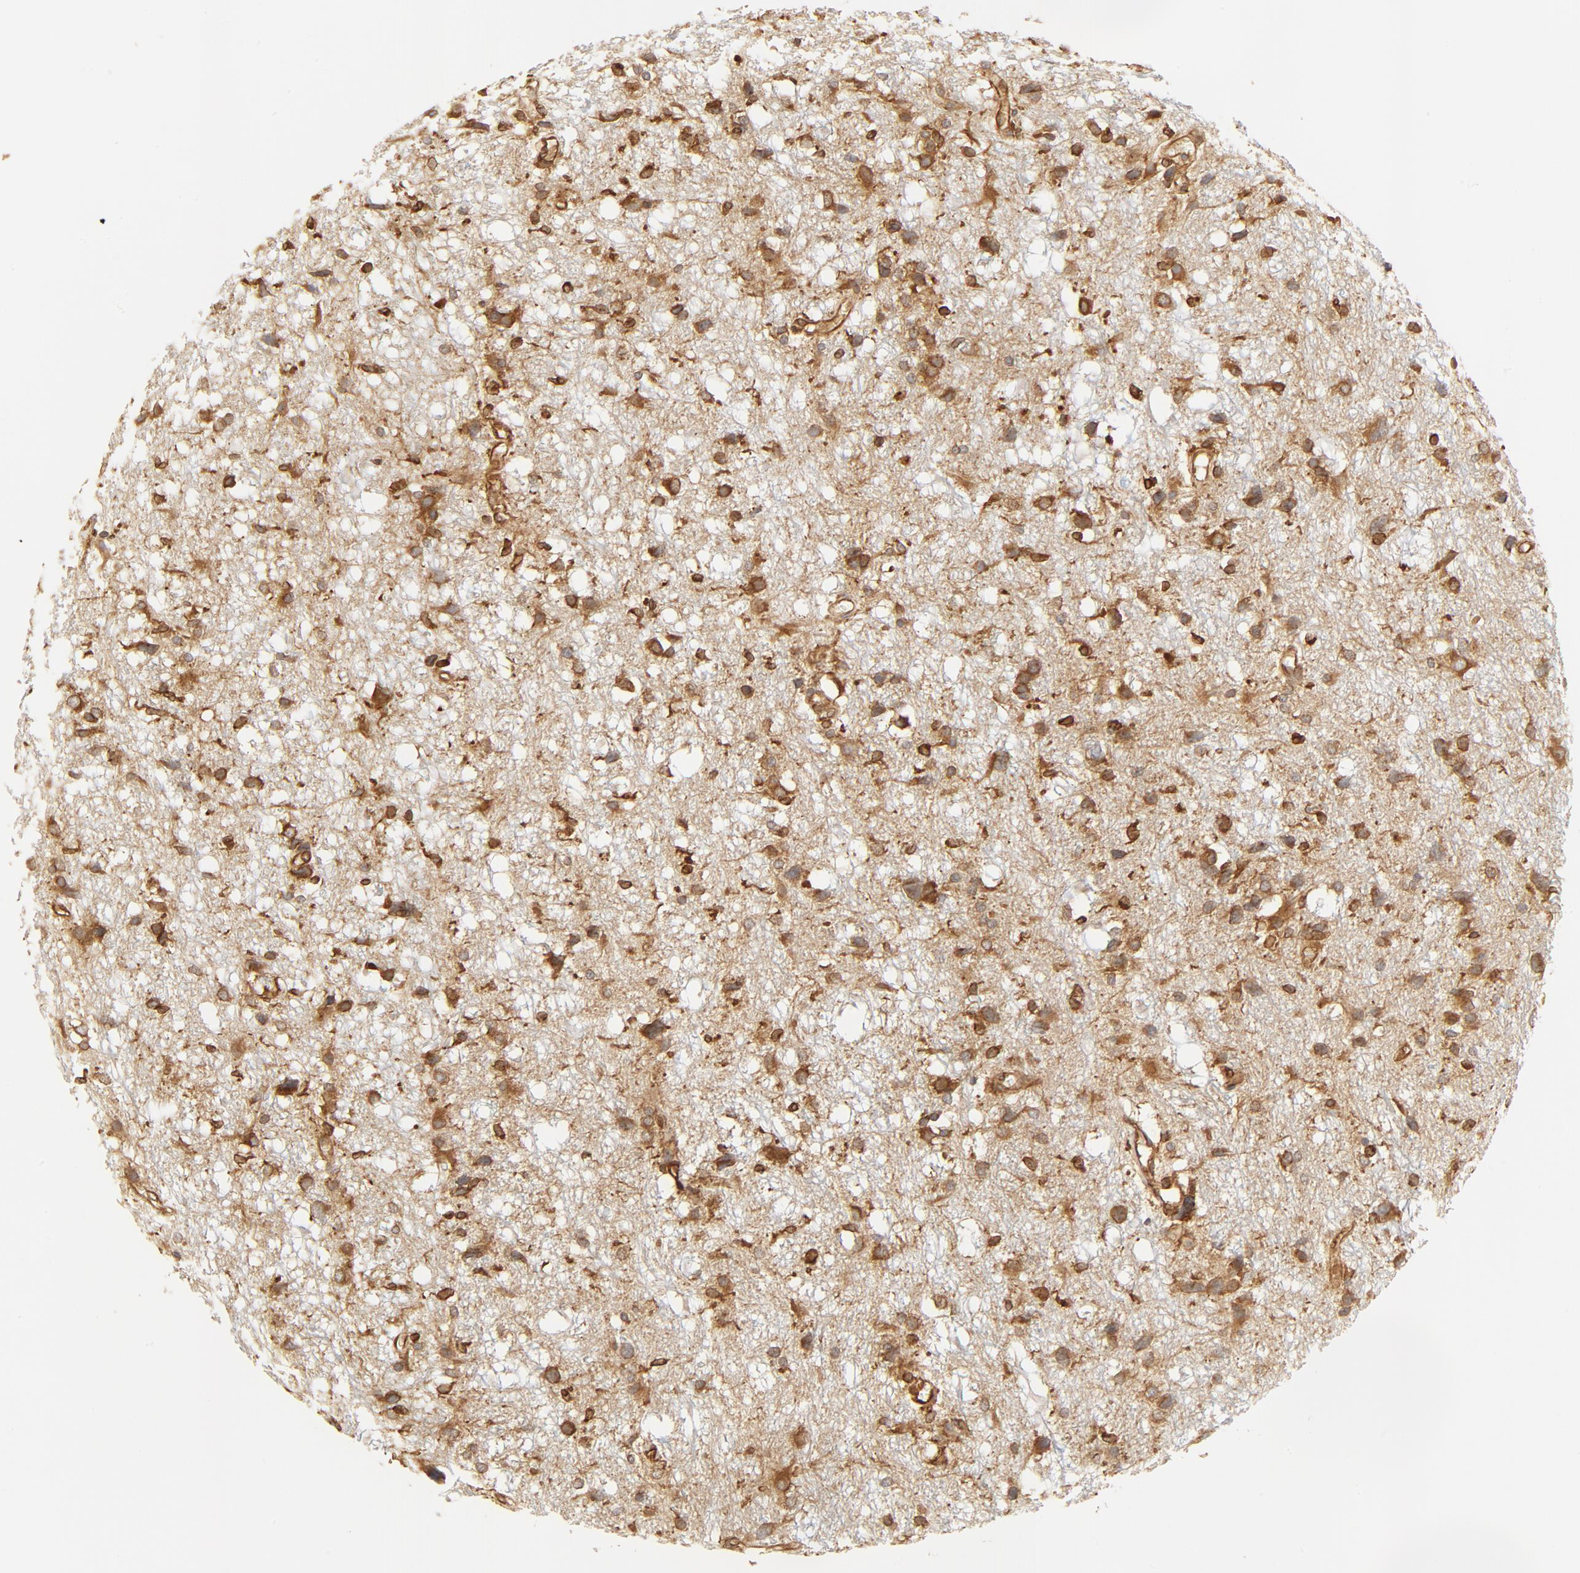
{"staining": {"intensity": "moderate", "quantity": ">75%", "location": "cytoplasmic/membranous"}, "tissue": "glioma", "cell_type": "Tumor cells", "image_type": "cancer", "snomed": [{"axis": "morphology", "description": "Glioma, malignant, High grade"}, {"axis": "topography", "description": "Brain"}], "caption": "Immunohistochemistry (IHC) of human glioma shows medium levels of moderate cytoplasmic/membranous expression in about >75% of tumor cells.", "gene": "BCAP31", "patient": {"sex": "female", "age": 59}}